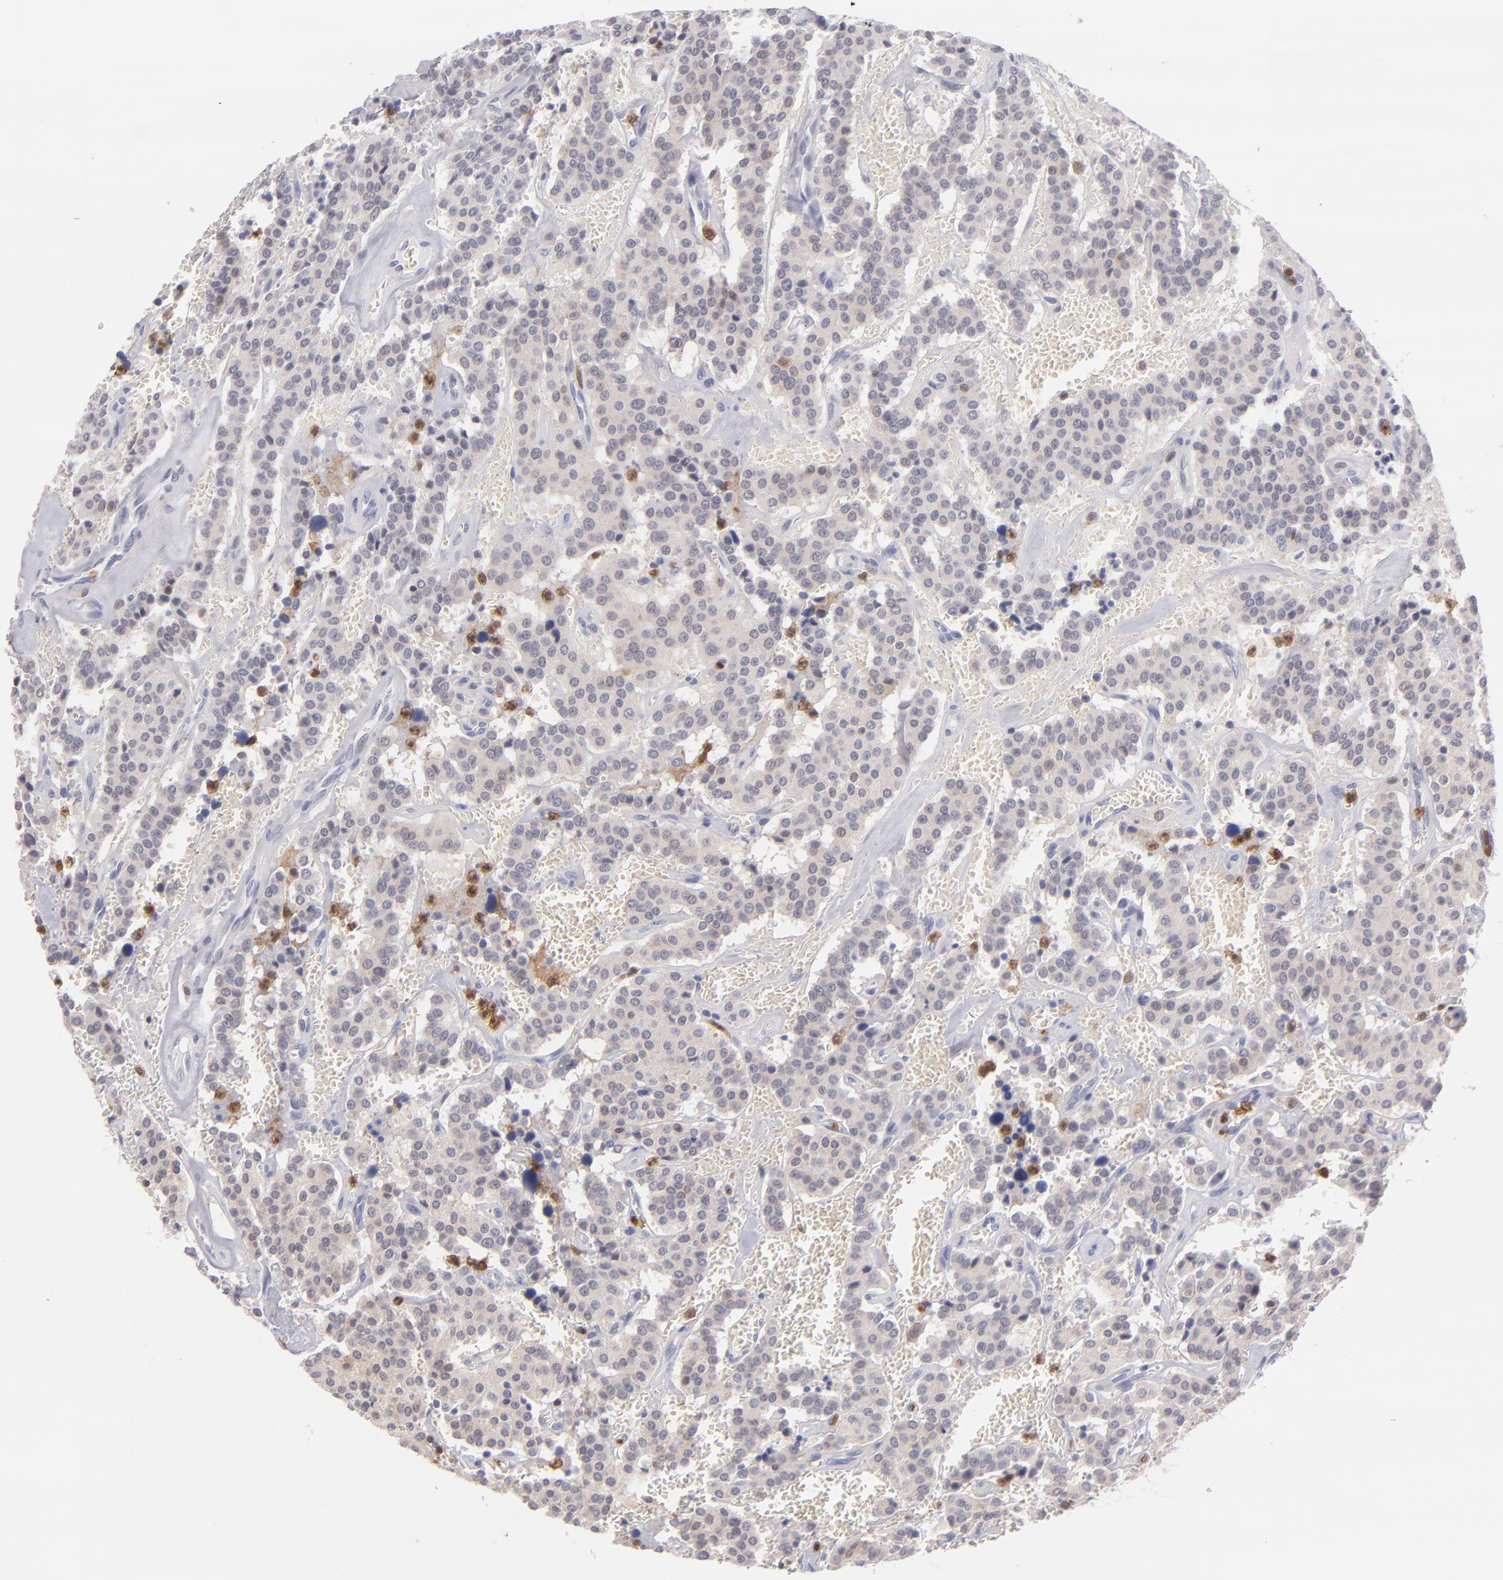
{"staining": {"intensity": "moderate", "quantity": "<25%", "location": "cytoplasmic/membranous"}, "tissue": "carcinoid", "cell_type": "Tumor cells", "image_type": "cancer", "snomed": [{"axis": "morphology", "description": "Carcinoid, malignant, NOS"}, {"axis": "topography", "description": "Bronchus"}], "caption": "This is a photomicrograph of IHC staining of carcinoid, which shows moderate staining in the cytoplasmic/membranous of tumor cells.", "gene": "PRKCD", "patient": {"sex": "male", "age": 55}}